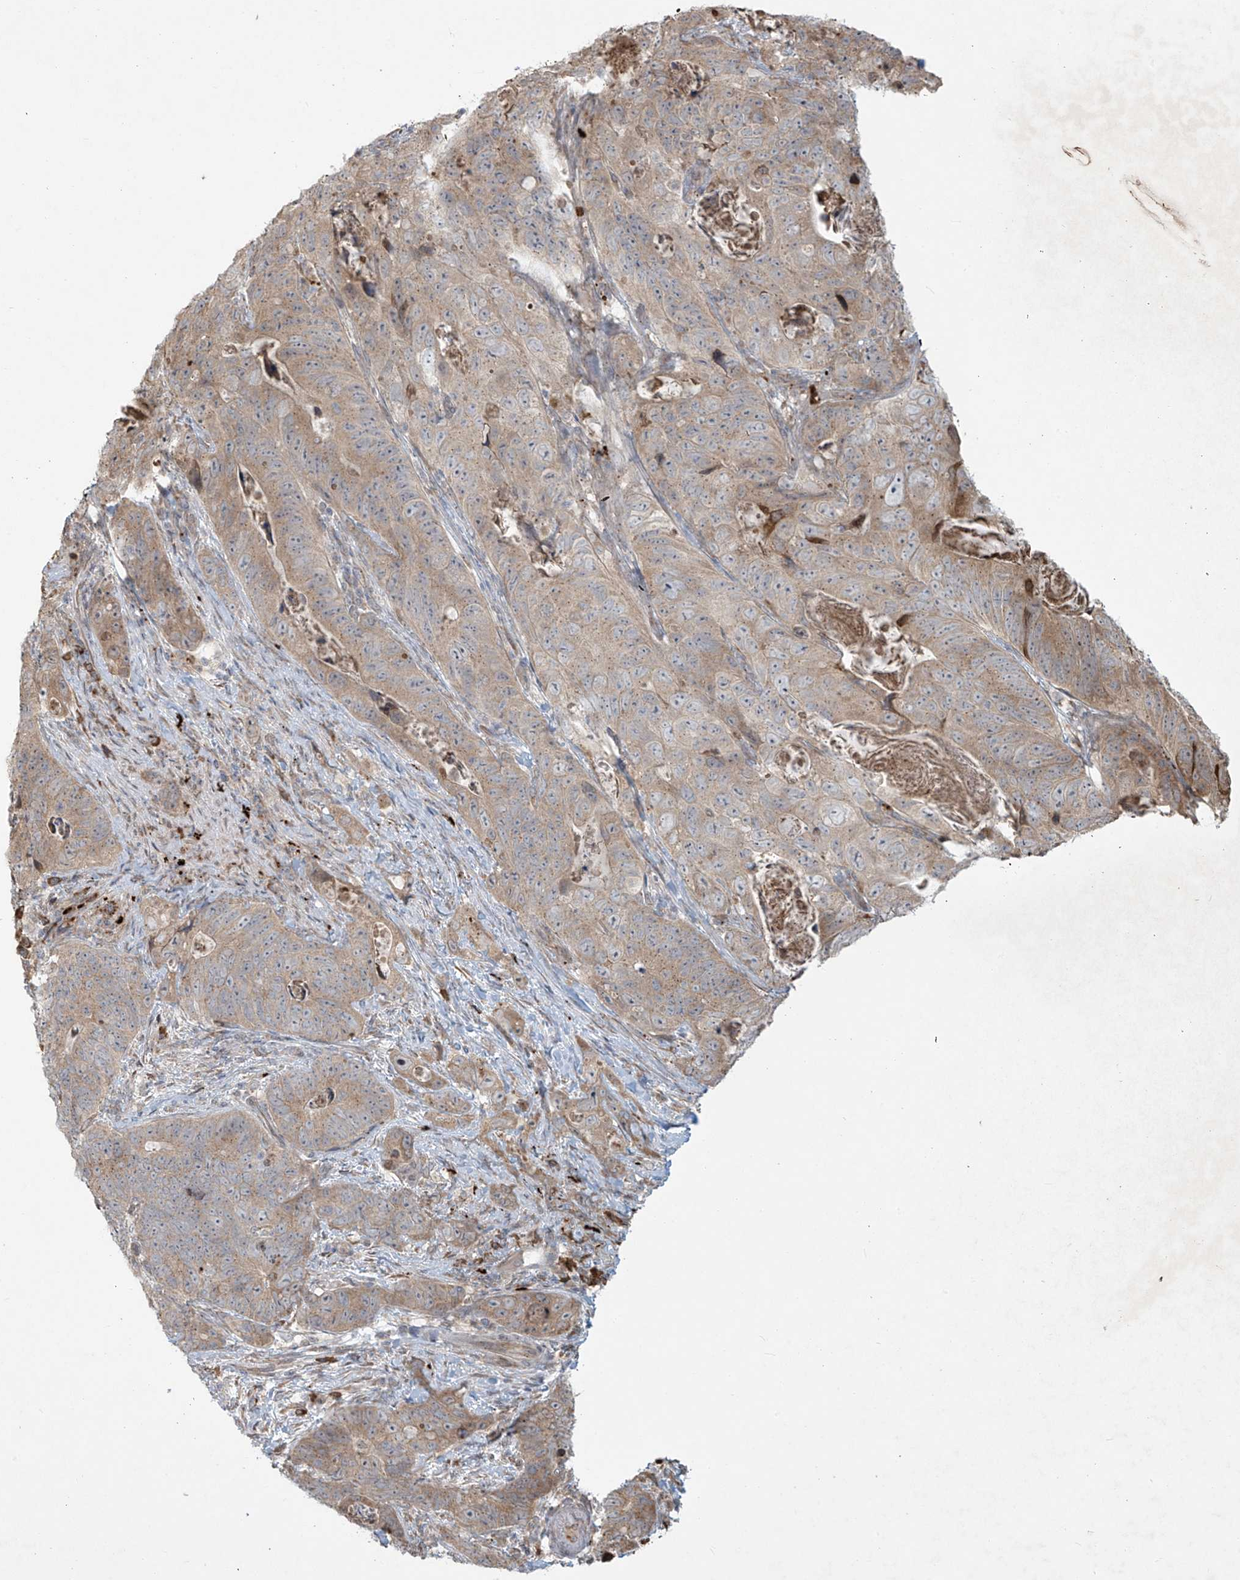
{"staining": {"intensity": "moderate", "quantity": ">75%", "location": "cytoplasmic/membranous"}, "tissue": "stomach cancer", "cell_type": "Tumor cells", "image_type": "cancer", "snomed": [{"axis": "morphology", "description": "Normal tissue, NOS"}, {"axis": "morphology", "description": "Adenocarcinoma, NOS"}, {"axis": "topography", "description": "Stomach"}], "caption": "Moderate cytoplasmic/membranous positivity is seen in about >75% of tumor cells in stomach cancer (adenocarcinoma).", "gene": "PLEKHM3", "patient": {"sex": "female", "age": 89}}